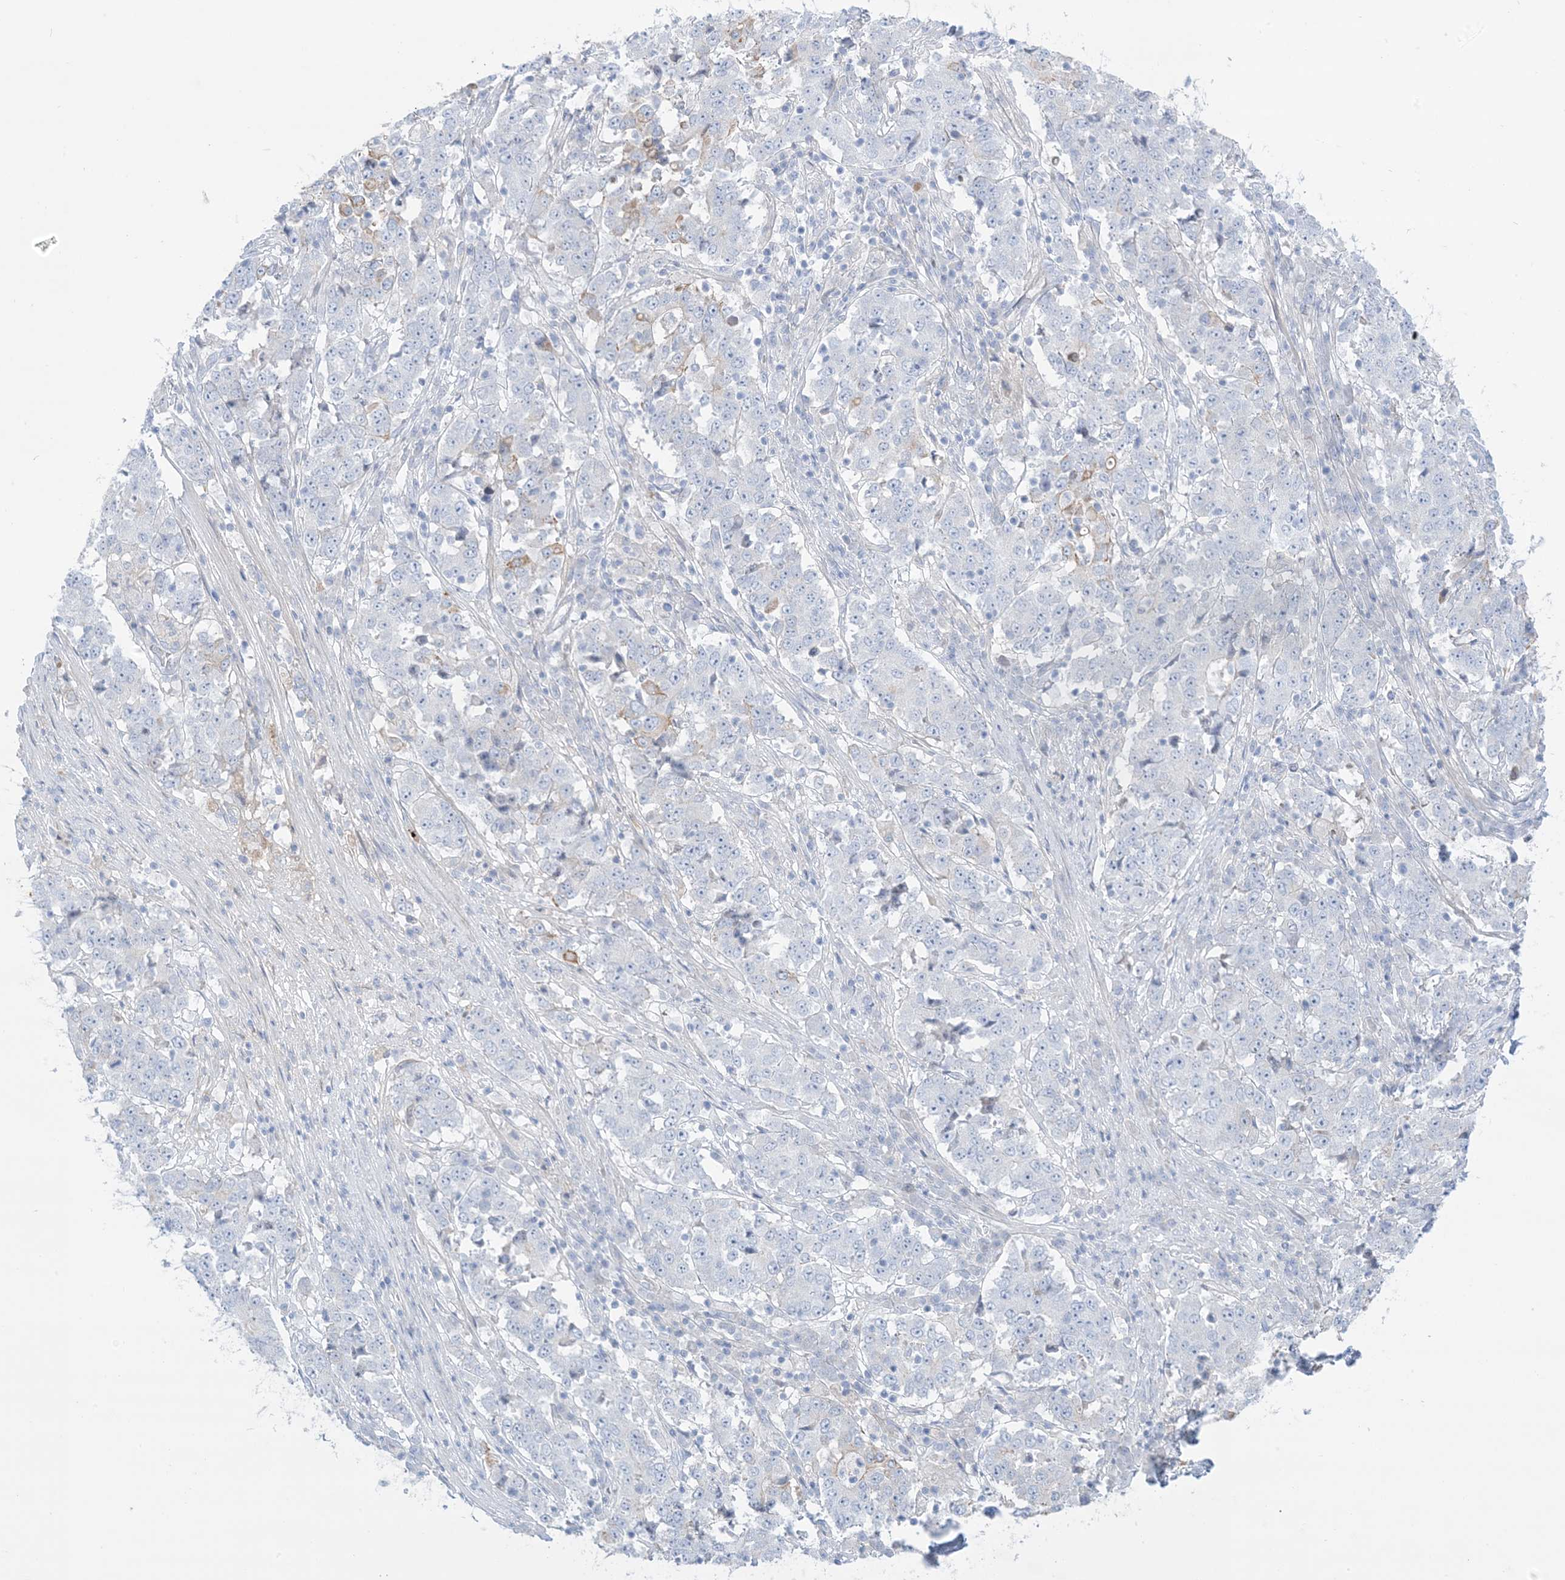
{"staining": {"intensity": "negative", "quantity": "none", "location": "none"}, "tissue": "stomach cancer", "cell_type": "Tumor cells", "image_type": "cancer", "snomed": [{"axis": "morphology", "description": "Adenocarcinoma, NOS"}, {"axis": "topography", "description": "Stomach"}], "caption": "Adenocarcinoma (stomach) was stained to show a protein in brown. There is no significant positivity in tumor cells.", "gene": "ATP11C", "patient": {"sex": "male", "age": 59}}